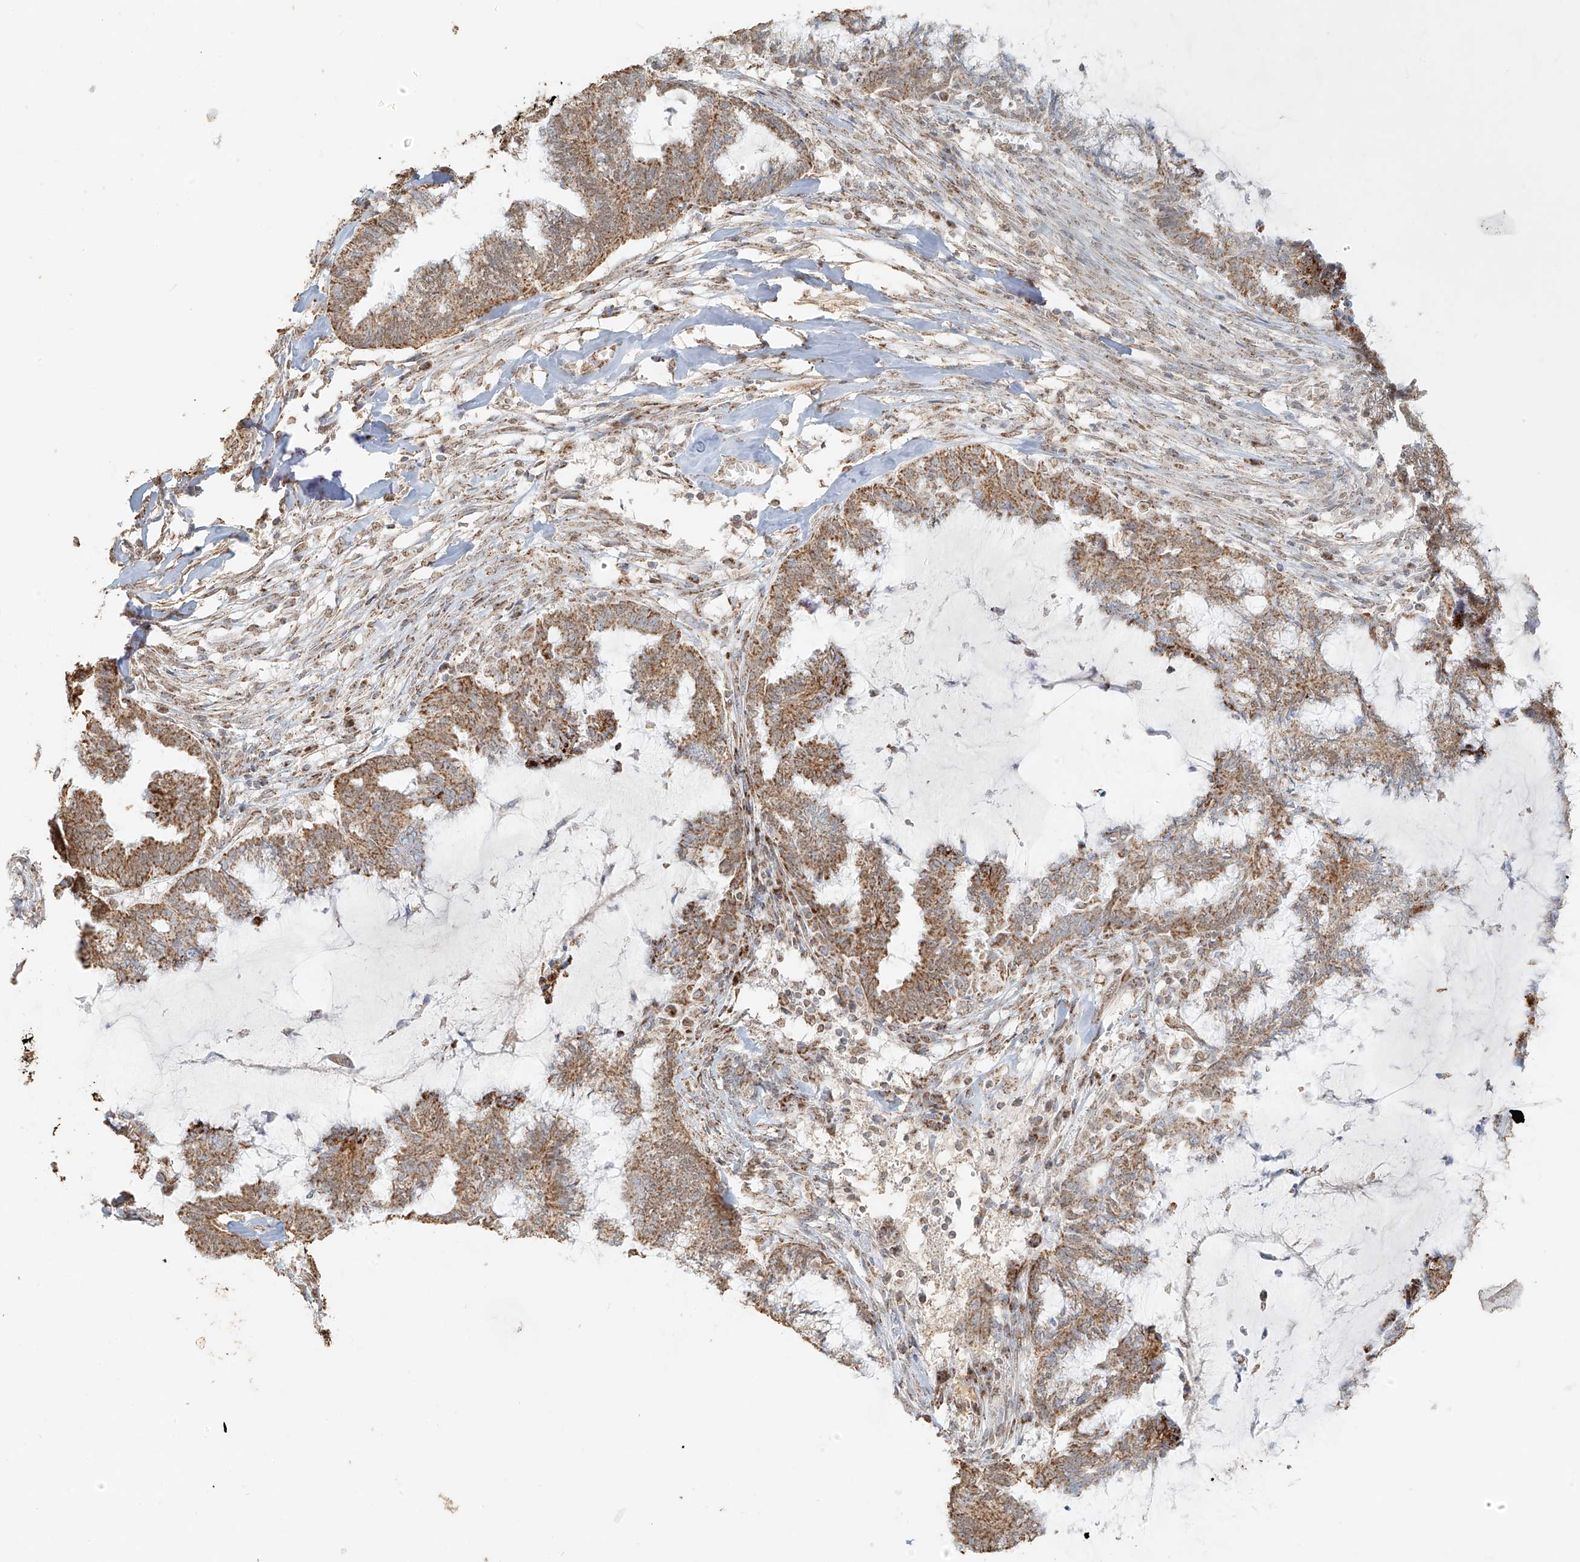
{"staining": {"intensity": "moderate", "quantity": ">75%", "location": "cytoplasmic/membranous"}, "tissue": "endometrial cancer", "cell_type": "Tumor cells", "image_type": "cancer", "snomed": [{"axis": "morphology", "description": "Adenocarcinoma, NOS"}, {"axis": "topography", "description": "Endometrium"}], "caption": "Protein staining of adenocarcinoma (endometrial) tissue exhibits moderate cytoplasmic/membranous staining in approximately >75% of tumor cells.", "gene": "MIPEP", "patient": {"sex": "female", "age": 86}}